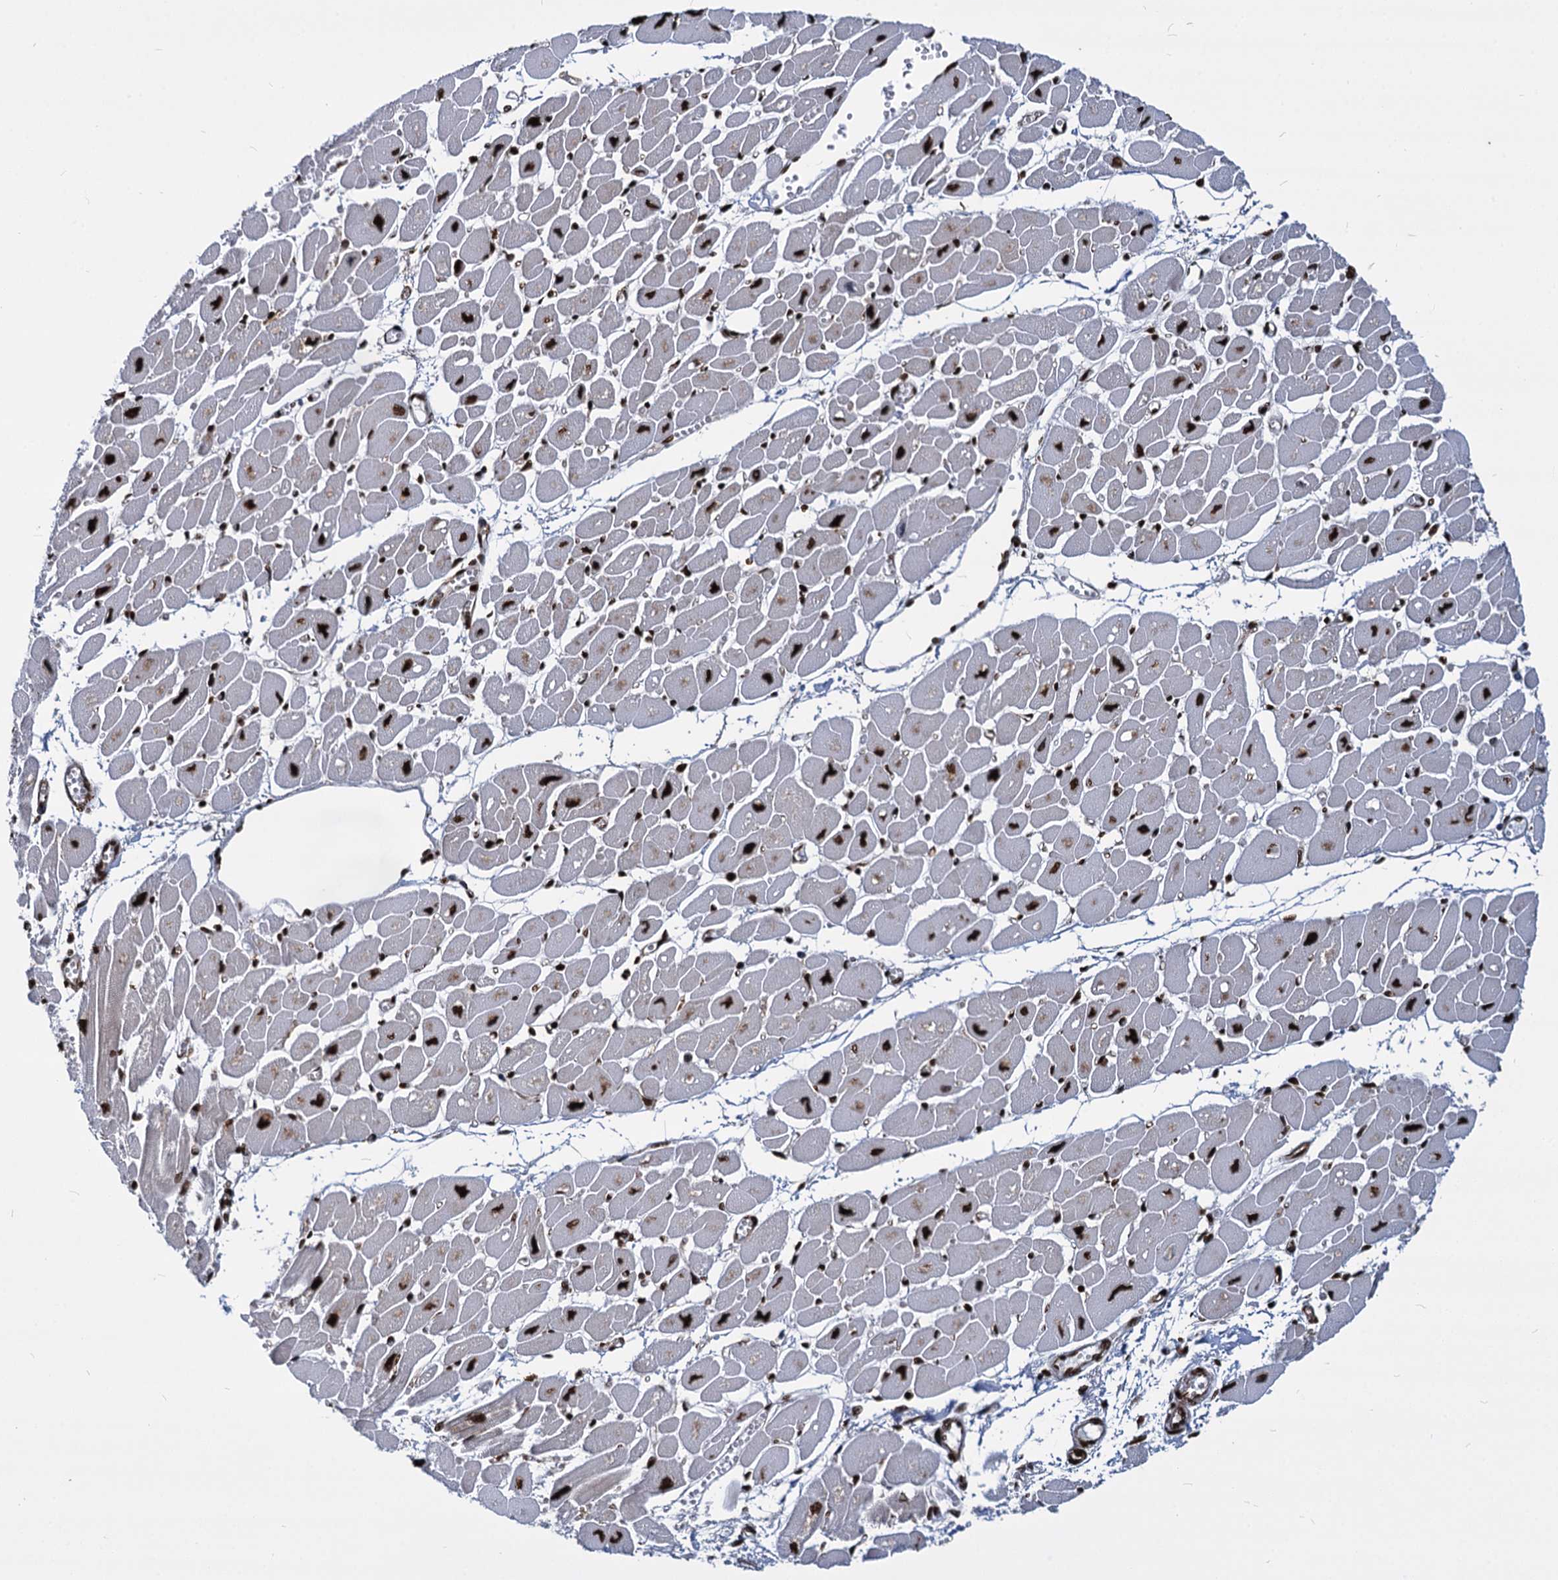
{"staining": {"intensity": "strong", "quantity": ">75%", "location": "nuclear"}, "tissue": "heart muscle", "cell_type": "Cardiomyocytes", "image_type": "normal", "snomed": [{"axis": "morphology", "description": "Normal tissue, NOS"}, {"axis": "topography", "description": "Heart"}], "caption": "A high amount of strong nuclear positivity is seen in approximately >75% of cardiomyocytes in normal heart muscle. (Stains: DAB in brown, nuclei in blue, Microscopy: brightfield microscopy at high magnification).", "gene": "MECP2", "patient": {"sex": "female", "age": 54}}